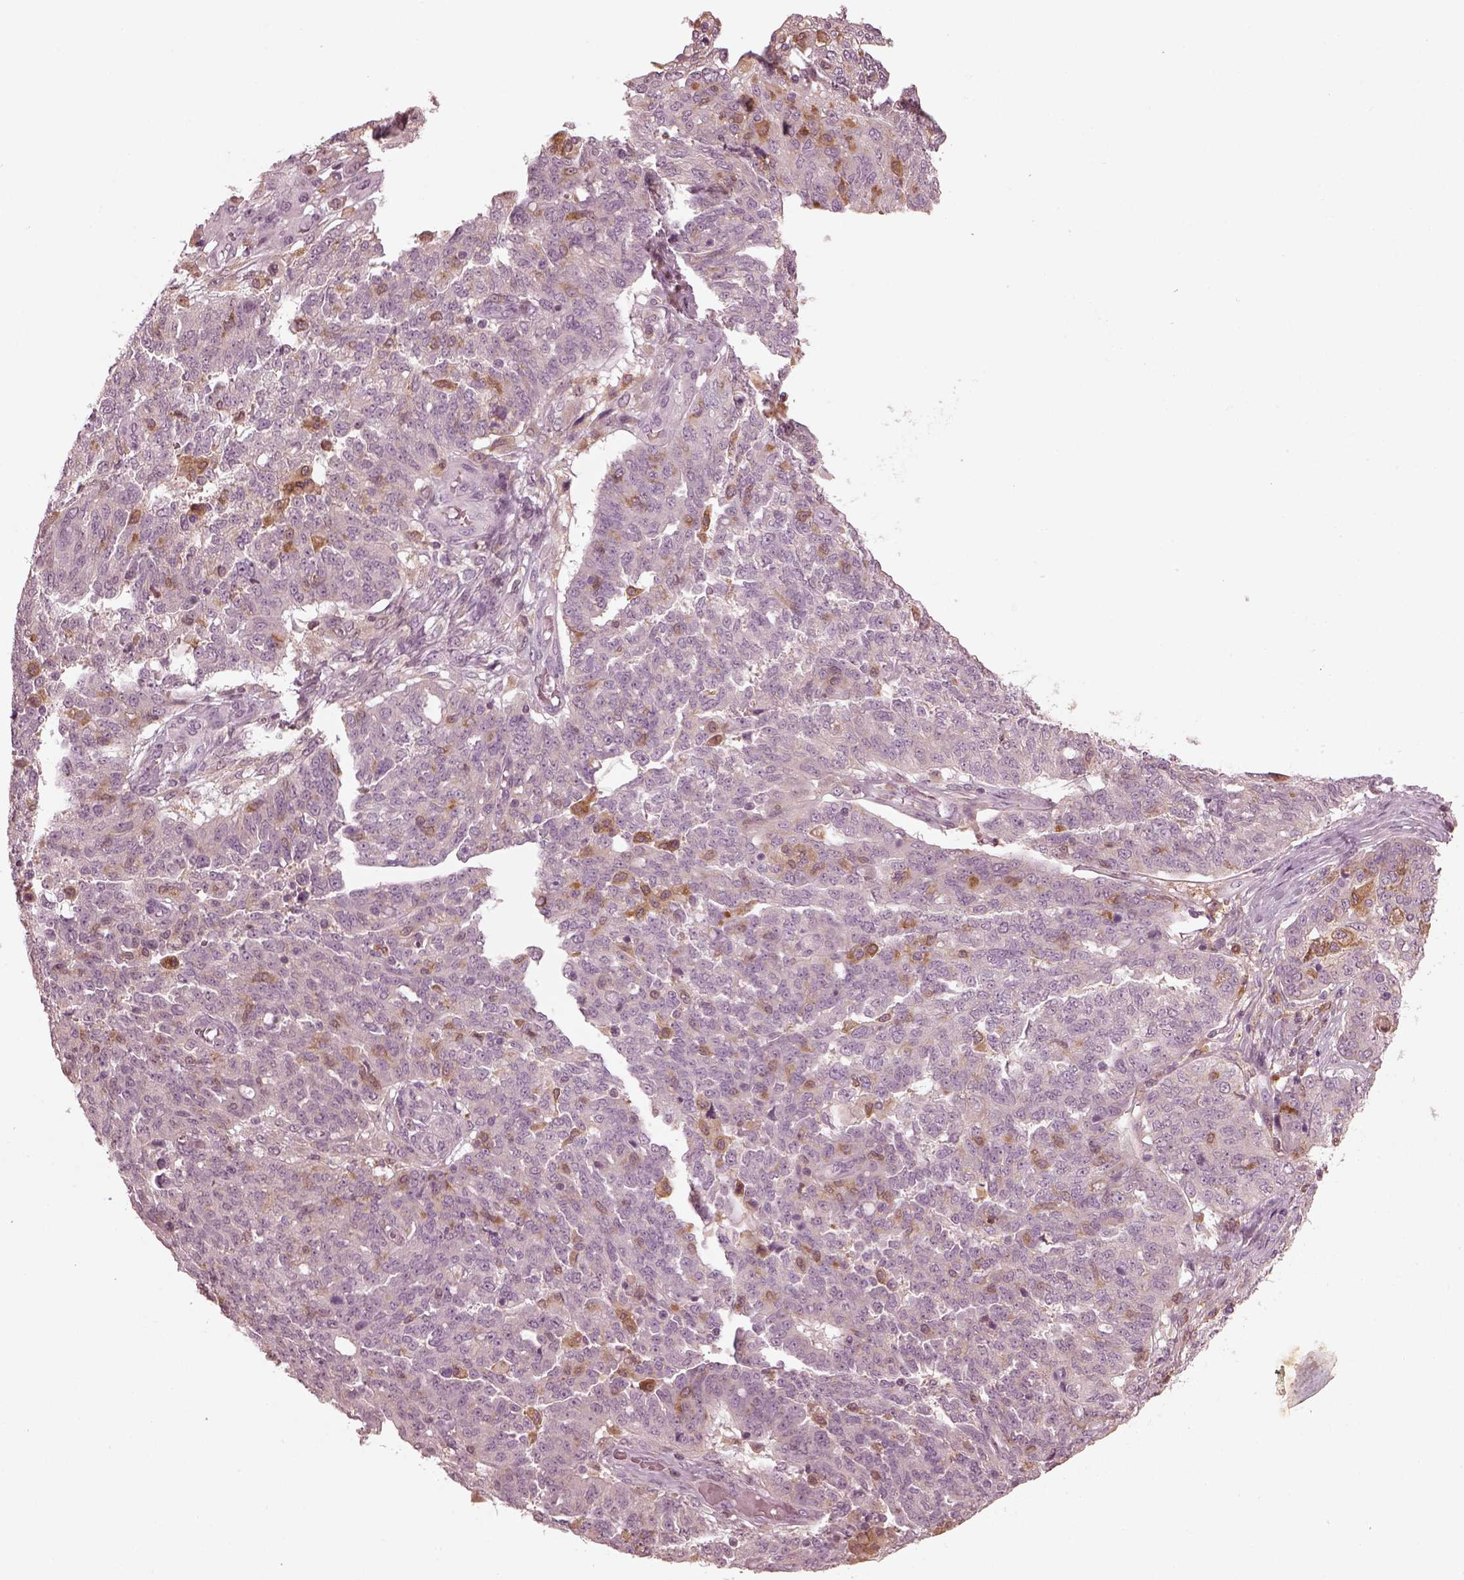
{"staining": {"intensity": "negative", "quantity": "none", "location": "none"}, "tissue": "ovarian cancer", "cell_type": "Tumor cells", "image_type": "cancer", "snomed": [{"axis": "morphology", "description": "Cystadenocarcinoma, serous, NOS"}, {"axis": "topography", "description": "Ovary"}], "caption": "Ovarian cancer stained for a protein using immunohistochemistry (IHC) reveals no staining tumor cells.", "gene": "PSTPIP2", "patient": {"sex": "female", "age": 67}}